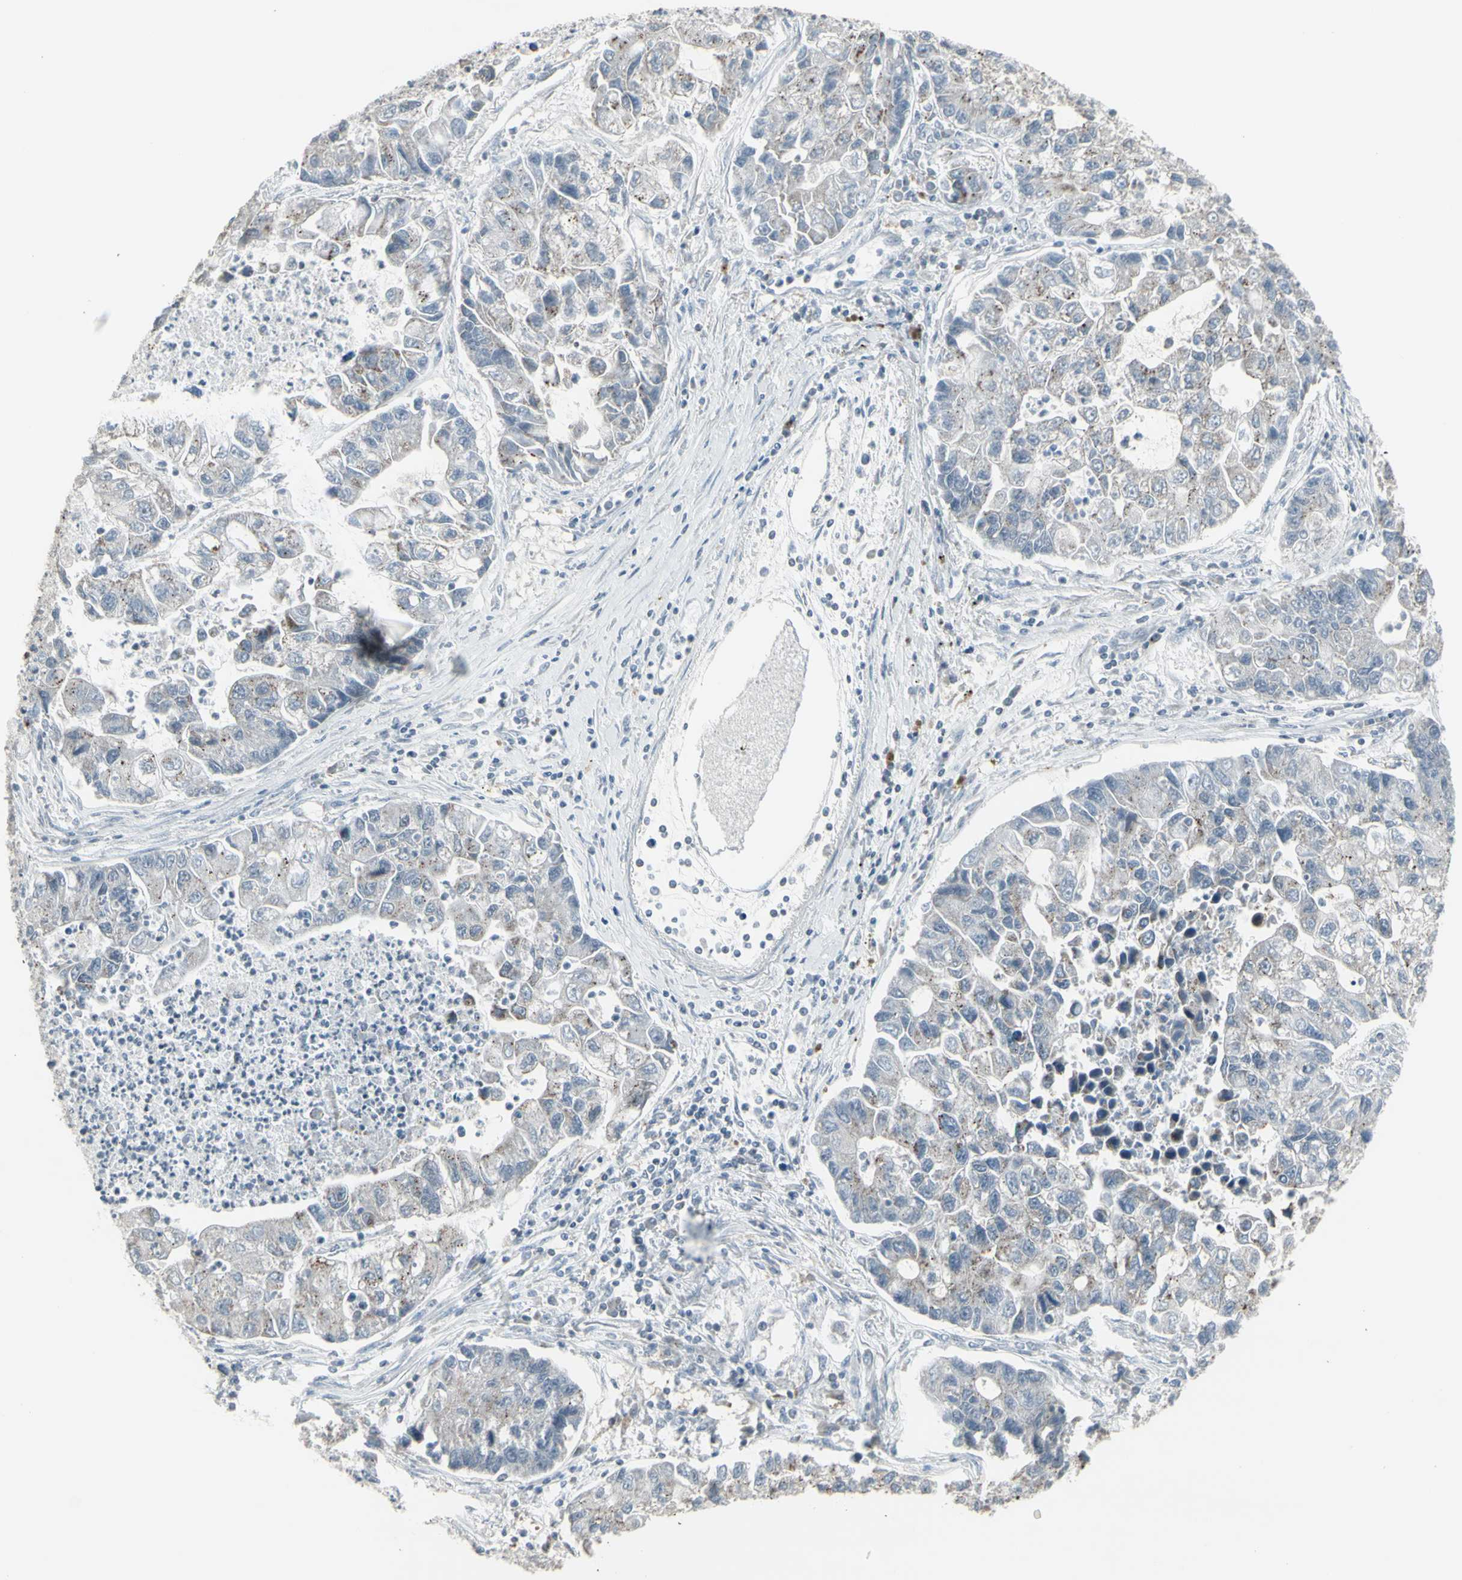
{"staining": {"intensity": "weak", "quantity": "25%-75%", "location": "cytoplasmic/membranous"}, "tissue": "lung cancer", "cell_type": "Tumor cells", "image_type": "cancer", "snomed": [{"axis": "morphology", "description": "Adenocarcinoma, NOS"}, {"axis": "topography", "description": "Lung"}], "caption": "Human lung cancer stained for a protein (brown) reveals weak cytoplasmic/membranous positive staining in approximately 25%-75% of tumor cells.", "gene": "SAMSN1", "patient": {"sex": "female", "age": 51}}